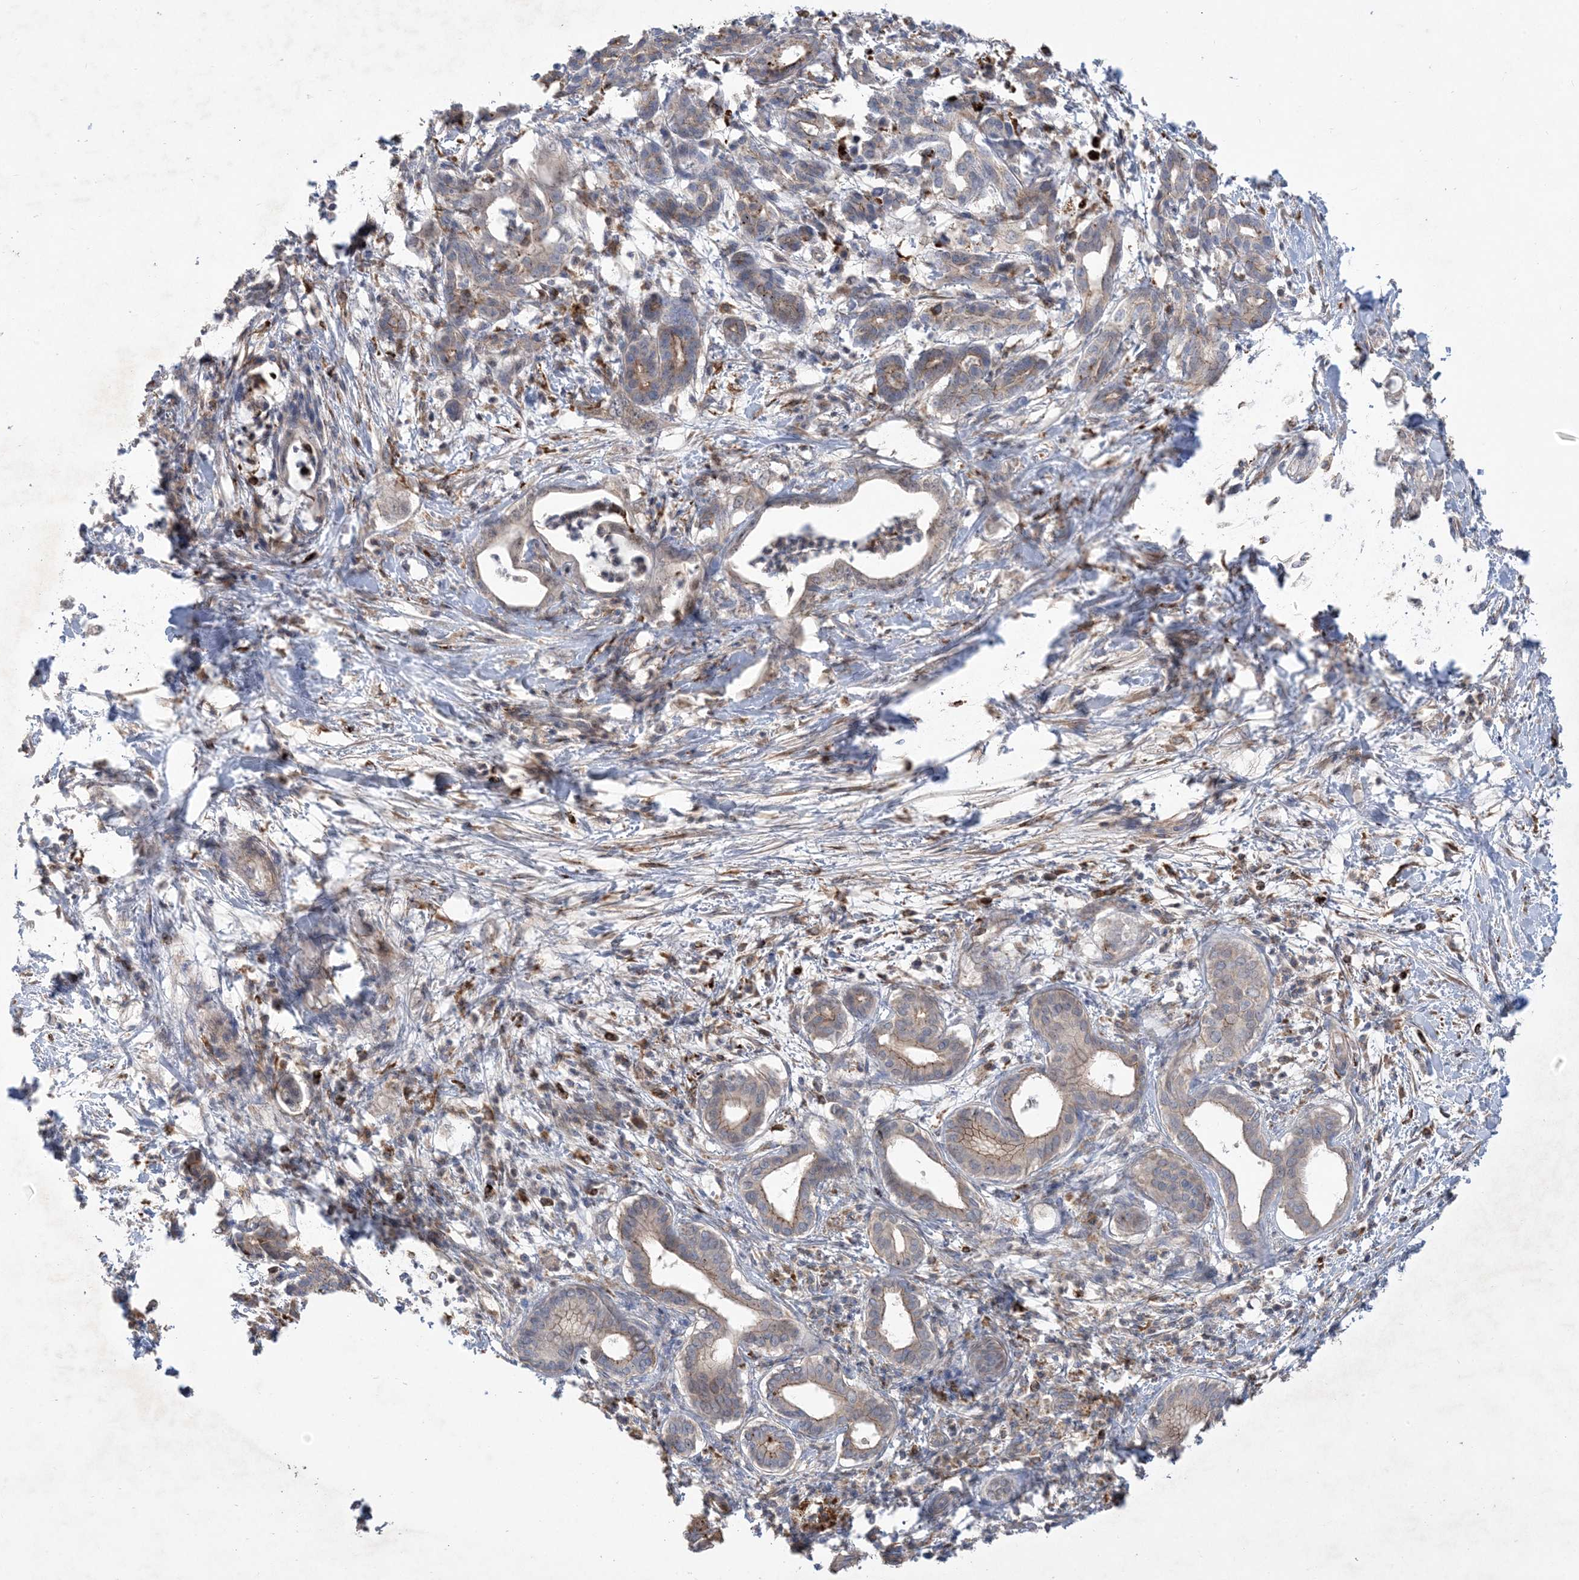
{"staining": {"intensity": "moderate", "quantity": "<25%", "location": "cytoplasmic/membranous"}, "tissue": "pancreatic cancer", "cell_type": "Tumor cells", "image_type": "cancer", "snomed": [{"axis": "morphology", "description": "Adenocarcinoma, NOS"}, {"axis": "topography", "description": "Pancreas"}], "caption": "Immunohistochemical staining of human pancreatic adenocarcinoma shows low levels of moderate cytoplasmic/membranous protein staining in about <25% of tumor cells.", "gene": "MASP2", "patient": {"sex": "female", "age": 55}}